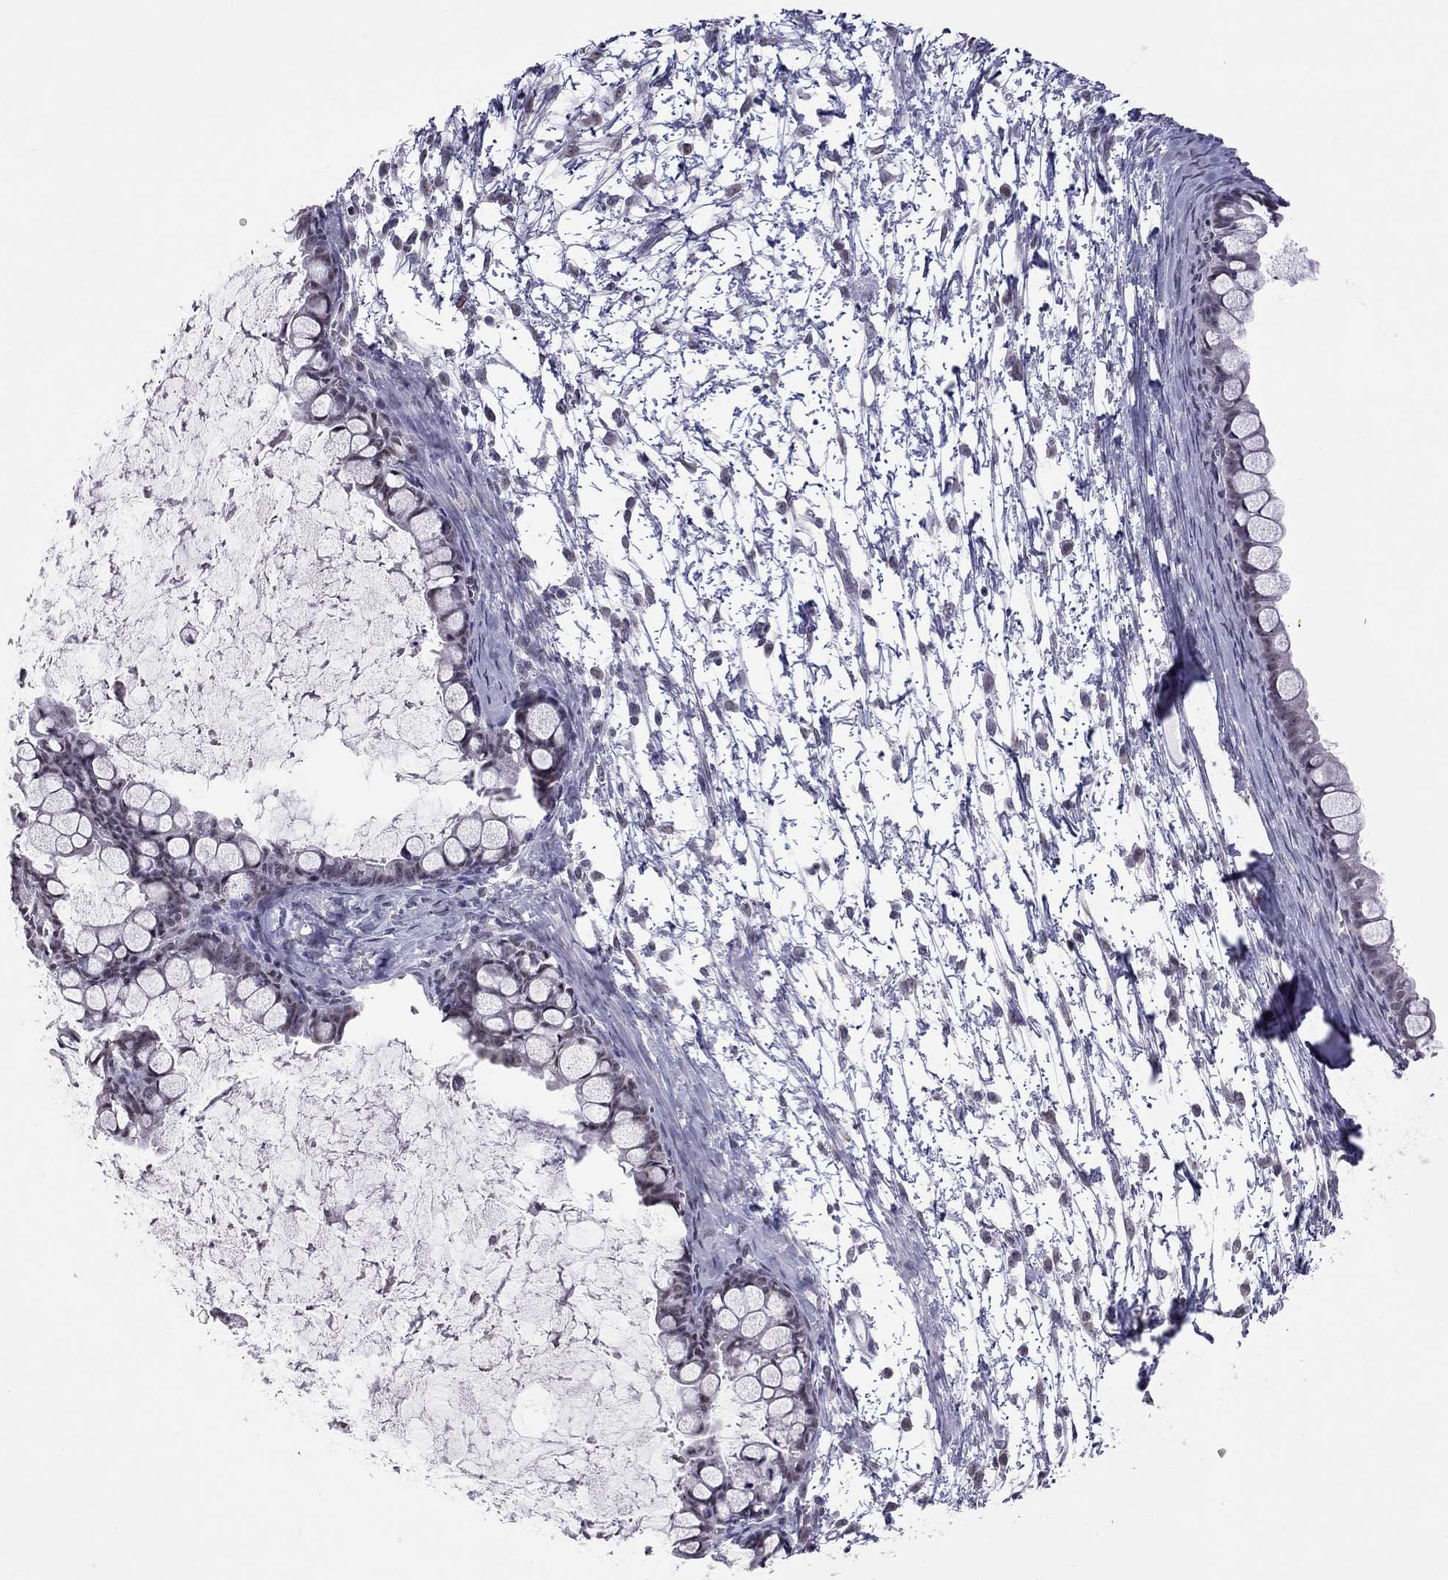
{"staining": {"intensity": "negative", "quantity": "none", "location": "none"}, "tissue": "ovarian cancer", "cell_type": "Tumor cells", "image_type": "cancer", "snomed": [{"axis": "morphology", "description": "Cystadenocarcinoma, mucinous, NOS"}, {"axis": "topography", "description": "Ovary"}], "caption": "Immunohistochemistry of ovarian cancer (mucinous cystadenocarcinoma) reveals no staining in tumor cells.", "gene": "PPP1R3A", "patient": {"sex": "female", "age": 63}}